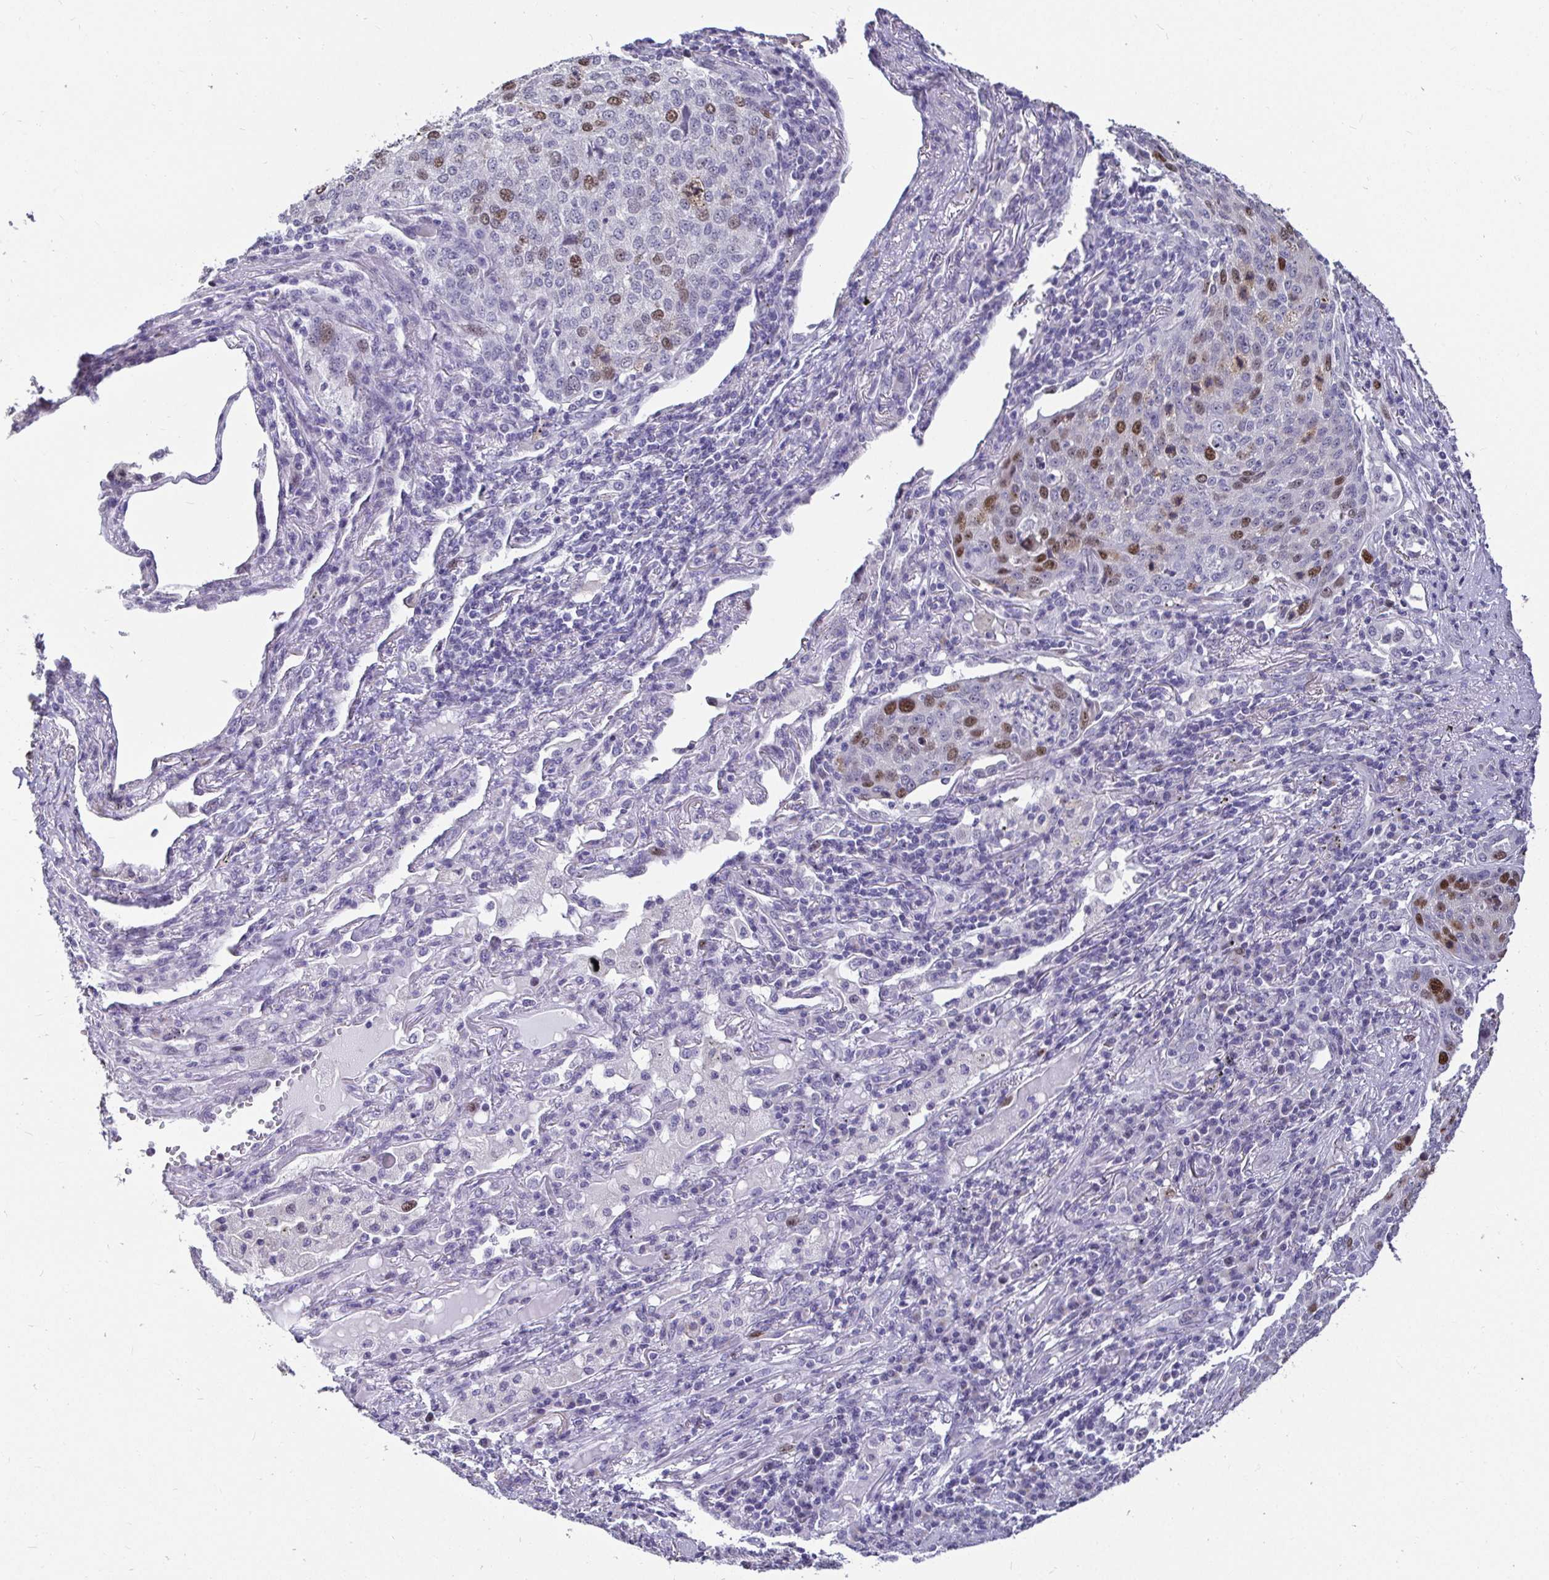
{"staining": {"intensity": "moderate", "quantity": "<25%", "location": "nuclear"}, "tissue": "lung cancer", "cell_type": "Tumor cells", "image_type": "cancer", "snomed": [{"axis": "morphology", "description": "Squamous cell carcinoma, NOS"}, {"axis": "topography", "description": "Lung"}], "caption": "Immunohistochemistry (IHC) of lung cancer (squamous cell carcinoma) reveals low levels of moderate nuclear expression in about <25% of tumor cells.", "gene": "ANLN", "patient": {"sex": "male", "age": 63}}